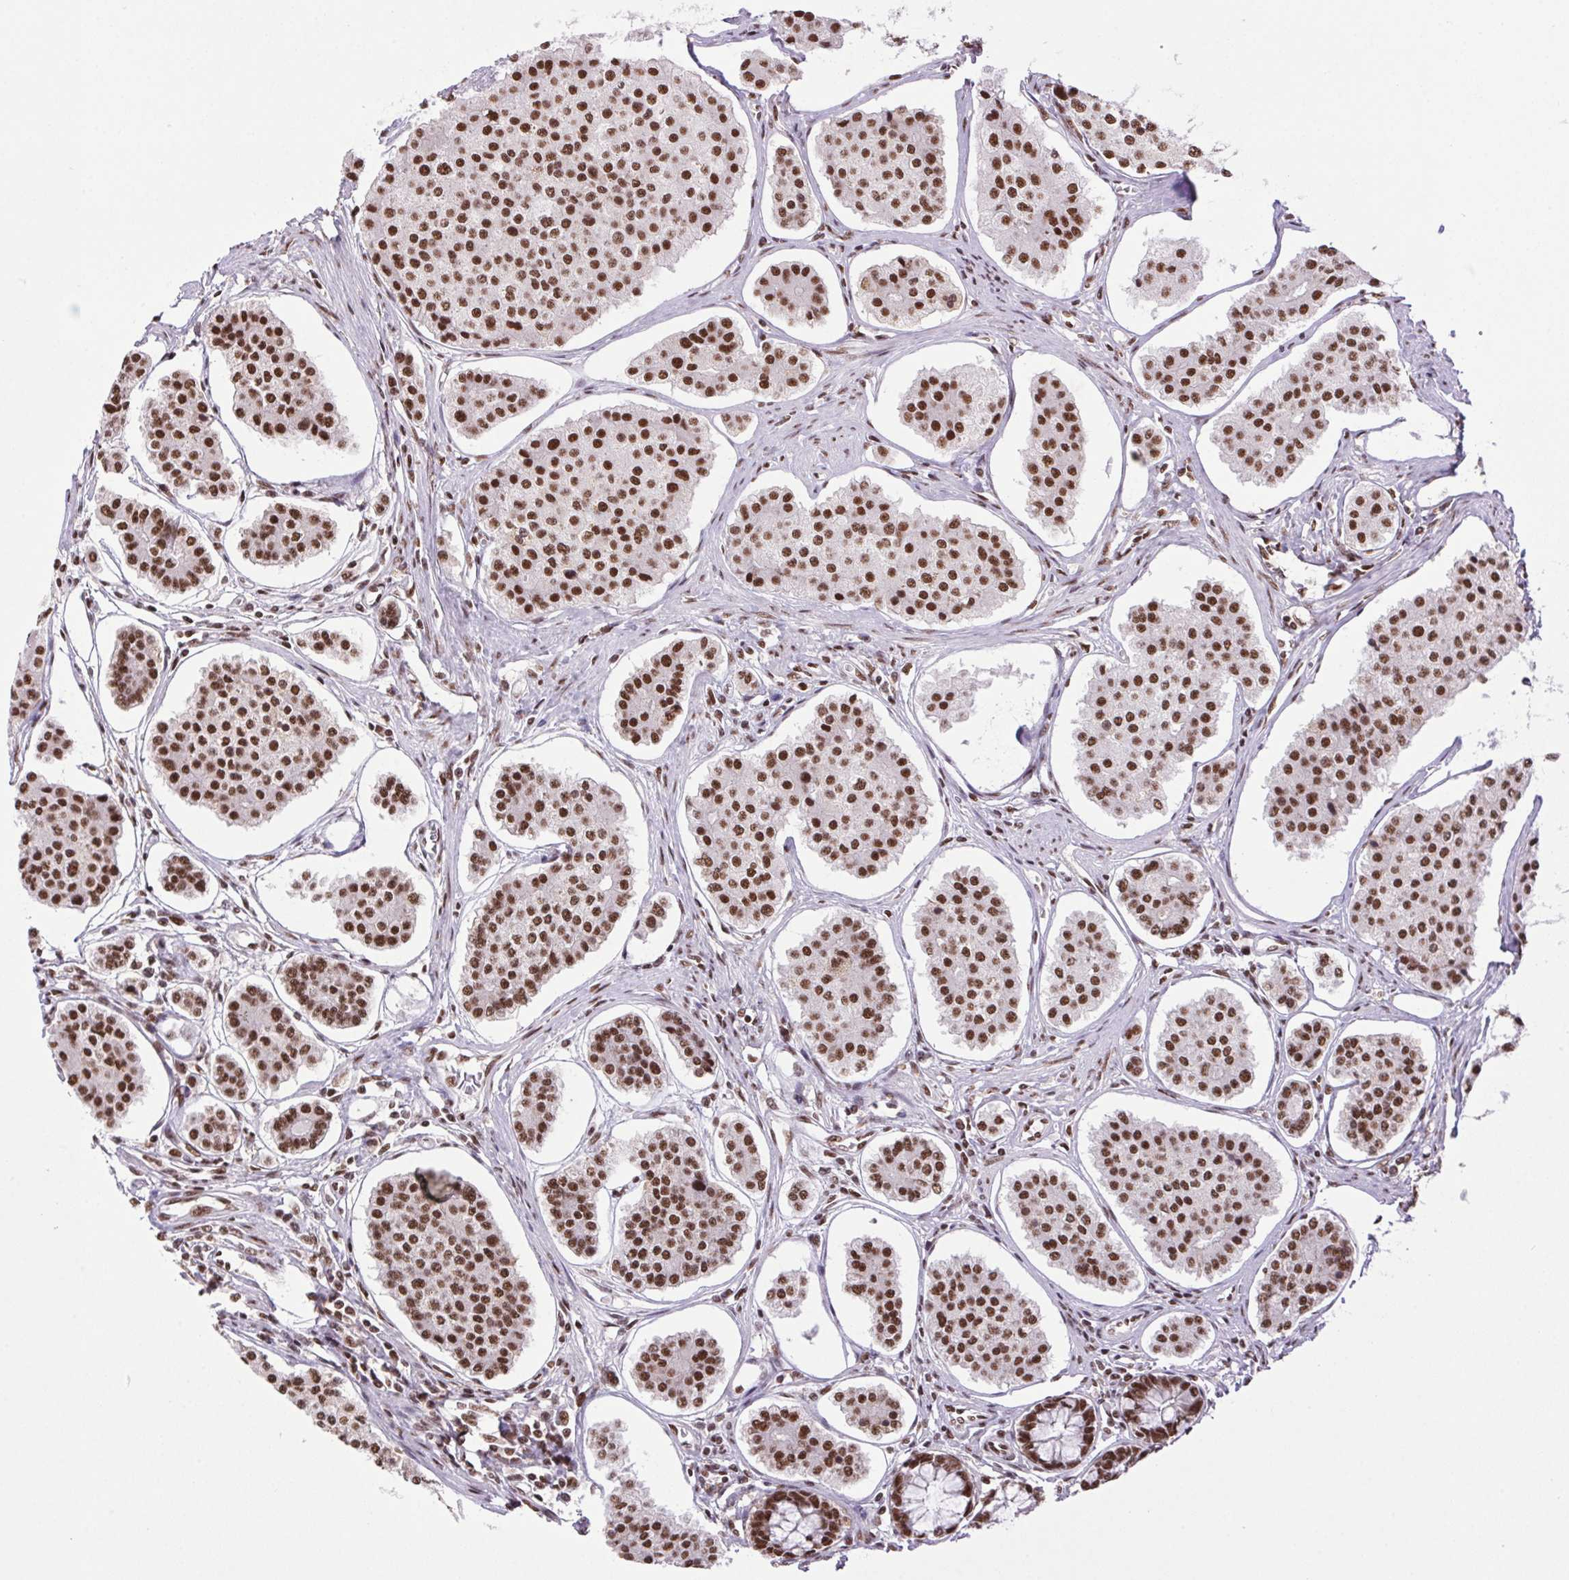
{"staining": {"intensity": "strong", "quantity": ">75%", "location": "nuclear"}, "tissue": "carcinoid", "cell_type": "Tumor cells", "image_type": "cancer", "snomed": [{"axis": "morphology", "description": "Carcinoid, malignant, NOS"}, {"axis": "topography", "description": "Small intestine"}], "caption": "The image reveals staining of malignant carcinoid, revealing strong nuclear protein expression (brown color) within tumor cells.", "gene": "ZNF207", "patient": {"sex": "female", "age": 65}}